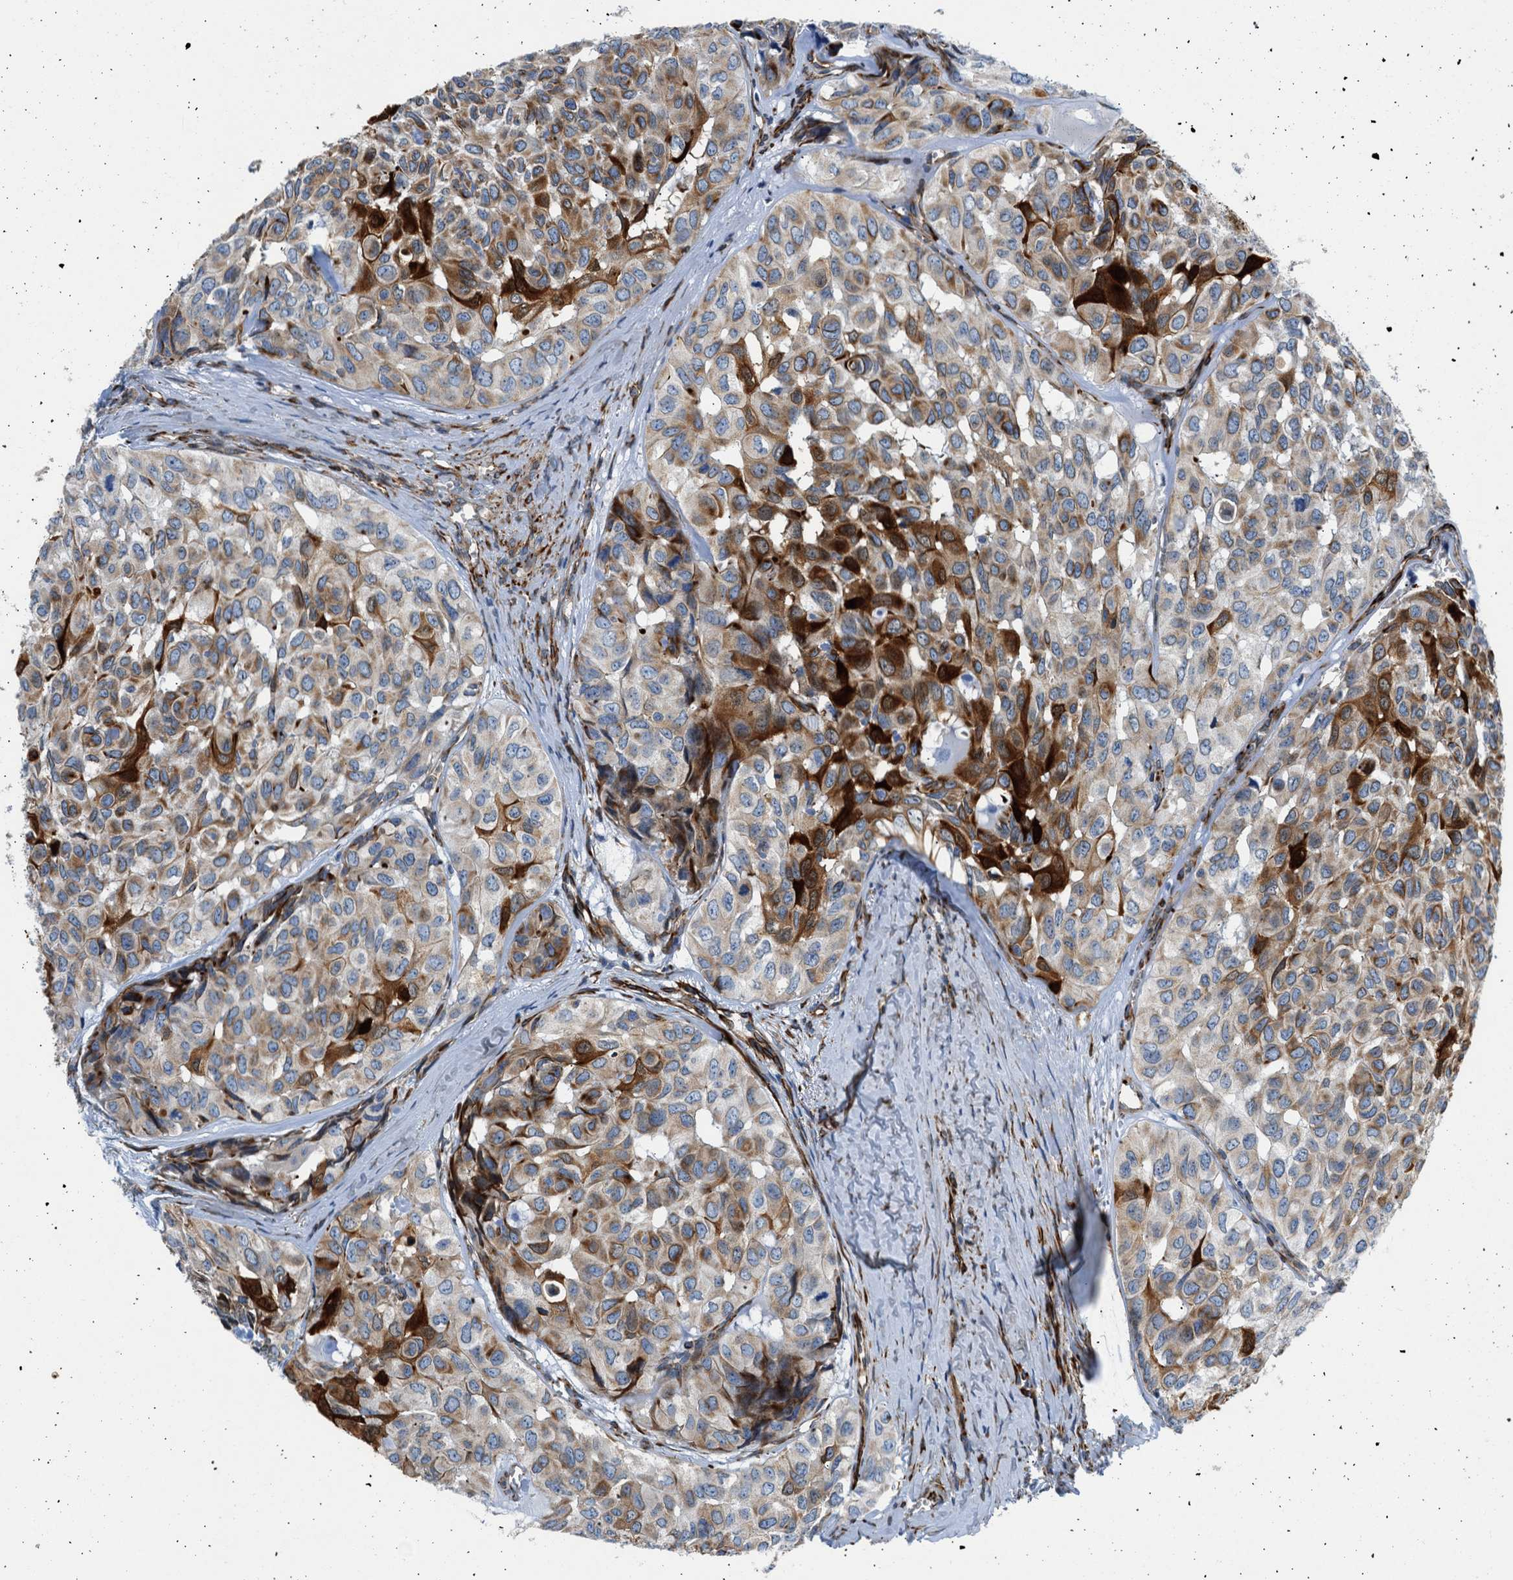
{"staining": {"intensity": "moderate", "quantity": ">75%", "location": "cytoplasmic/membranous"}, "tissue": "head and neck cancer", "cell_type": "Tumor cells", "image_type": "cancer", "snomed": [{"axis": "morphology", "description": "Adenocarcinoma, NOS"}, {"axis": "topography", "description": "Salivary gland, NOS"}, {"axis": "topography", "description": "Head-Neck"}], "caption": "Adenocarcinoma (head and neck) tissue reveals moderate cytoplasmic/membranous expression in about >75% of tumor cells, visualized by immunohistochemistry. (IHC, brightfield microscopy, high magnification).", "gene": "ULK4", "patient": {"sex": "female", "age": 76}}